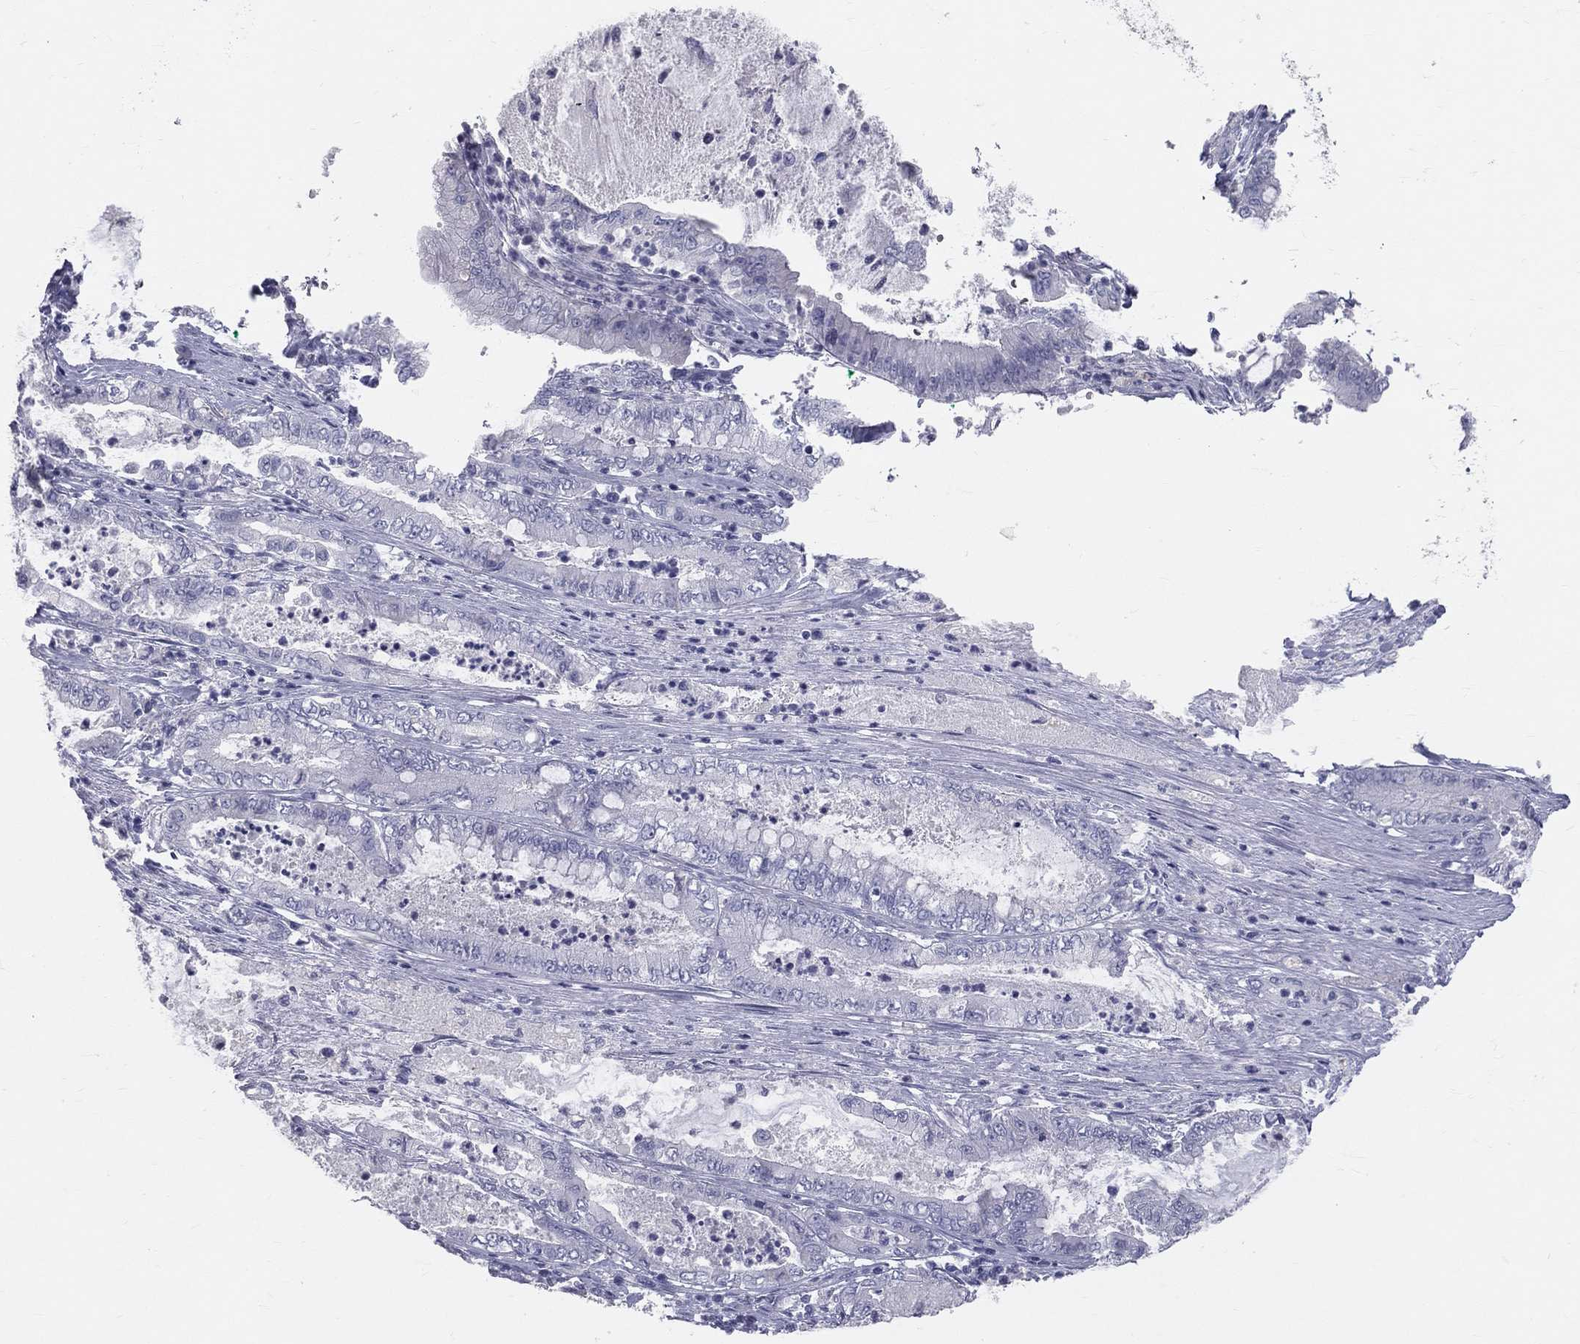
{"staining": {"intensity": "negative", "quantity": "none", "location": "none"}, "tissue": "pancreatic cancer", "cell_type": "Tumor cells", "image_type": "cancer", "snomed": [{"axis": "morphology", "description": "Adenocarcinoma, NOS"}, {"axis": "topography", "description": "Pancreas"}], "caption": "This is a photomicrograph of immunohistochemistry staining of pancreatic cancer (adenocarcinoma), which shows no positivity in tumor cells.", "gene": "TFPI2", "patient": {"sex": "male", "age": 71}}